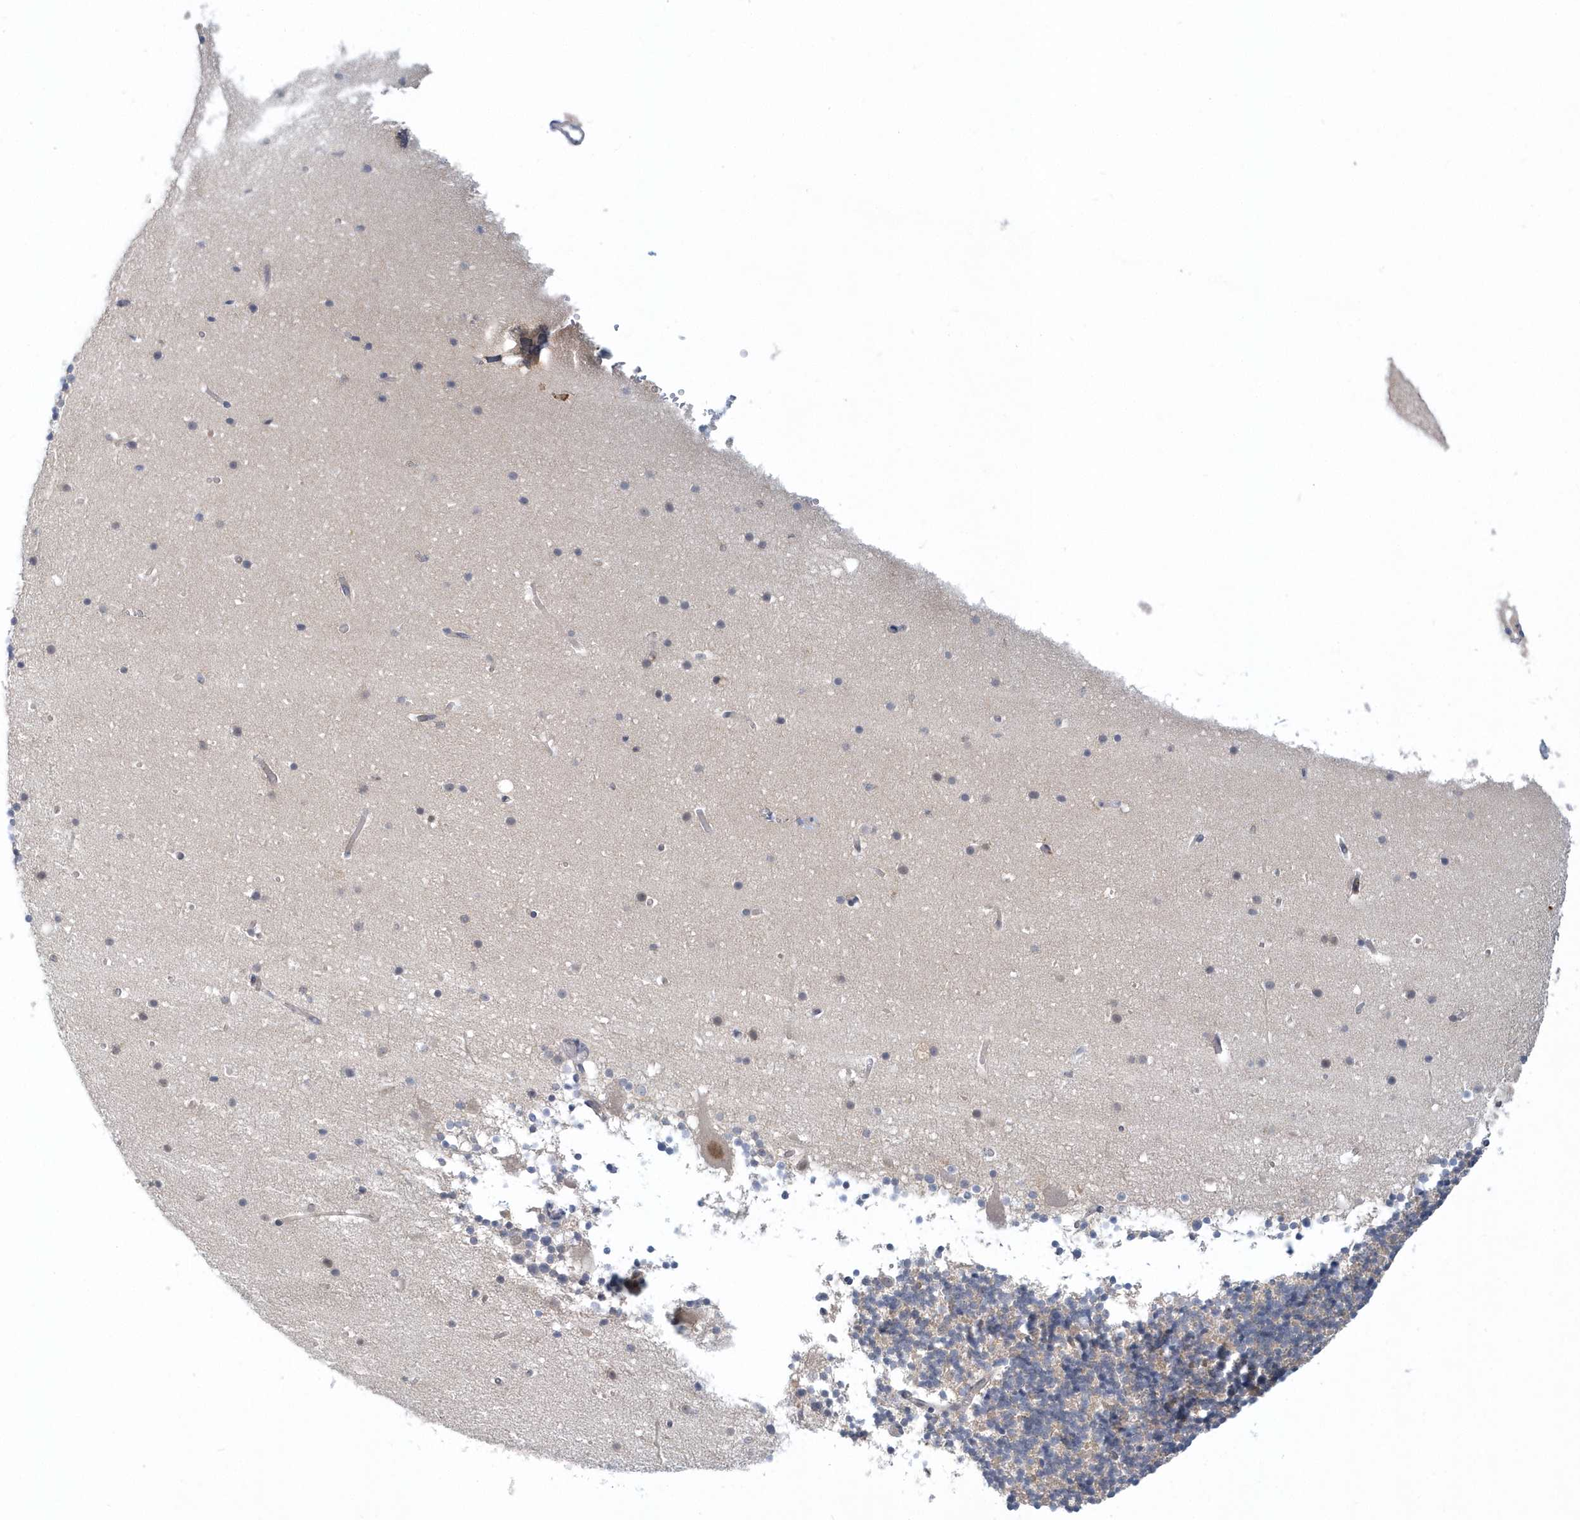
{"staining": {"intensity": "negative", "quantity": "none", "location": "none"}, "tissue": "cerebellum", "cell_type": "Cells in granular layer", "image_type": "normal", "snomed": [{"axis": "morphology", "description": "Normal tissue, NOS"}, {"axis": "topography", "description": "Cerebellum"}], "caption": "Cells in granular layer show no significant staining in normal cerebellum.", "gene": "RNF7", "patient": {"sex": "male", "age": 57}}